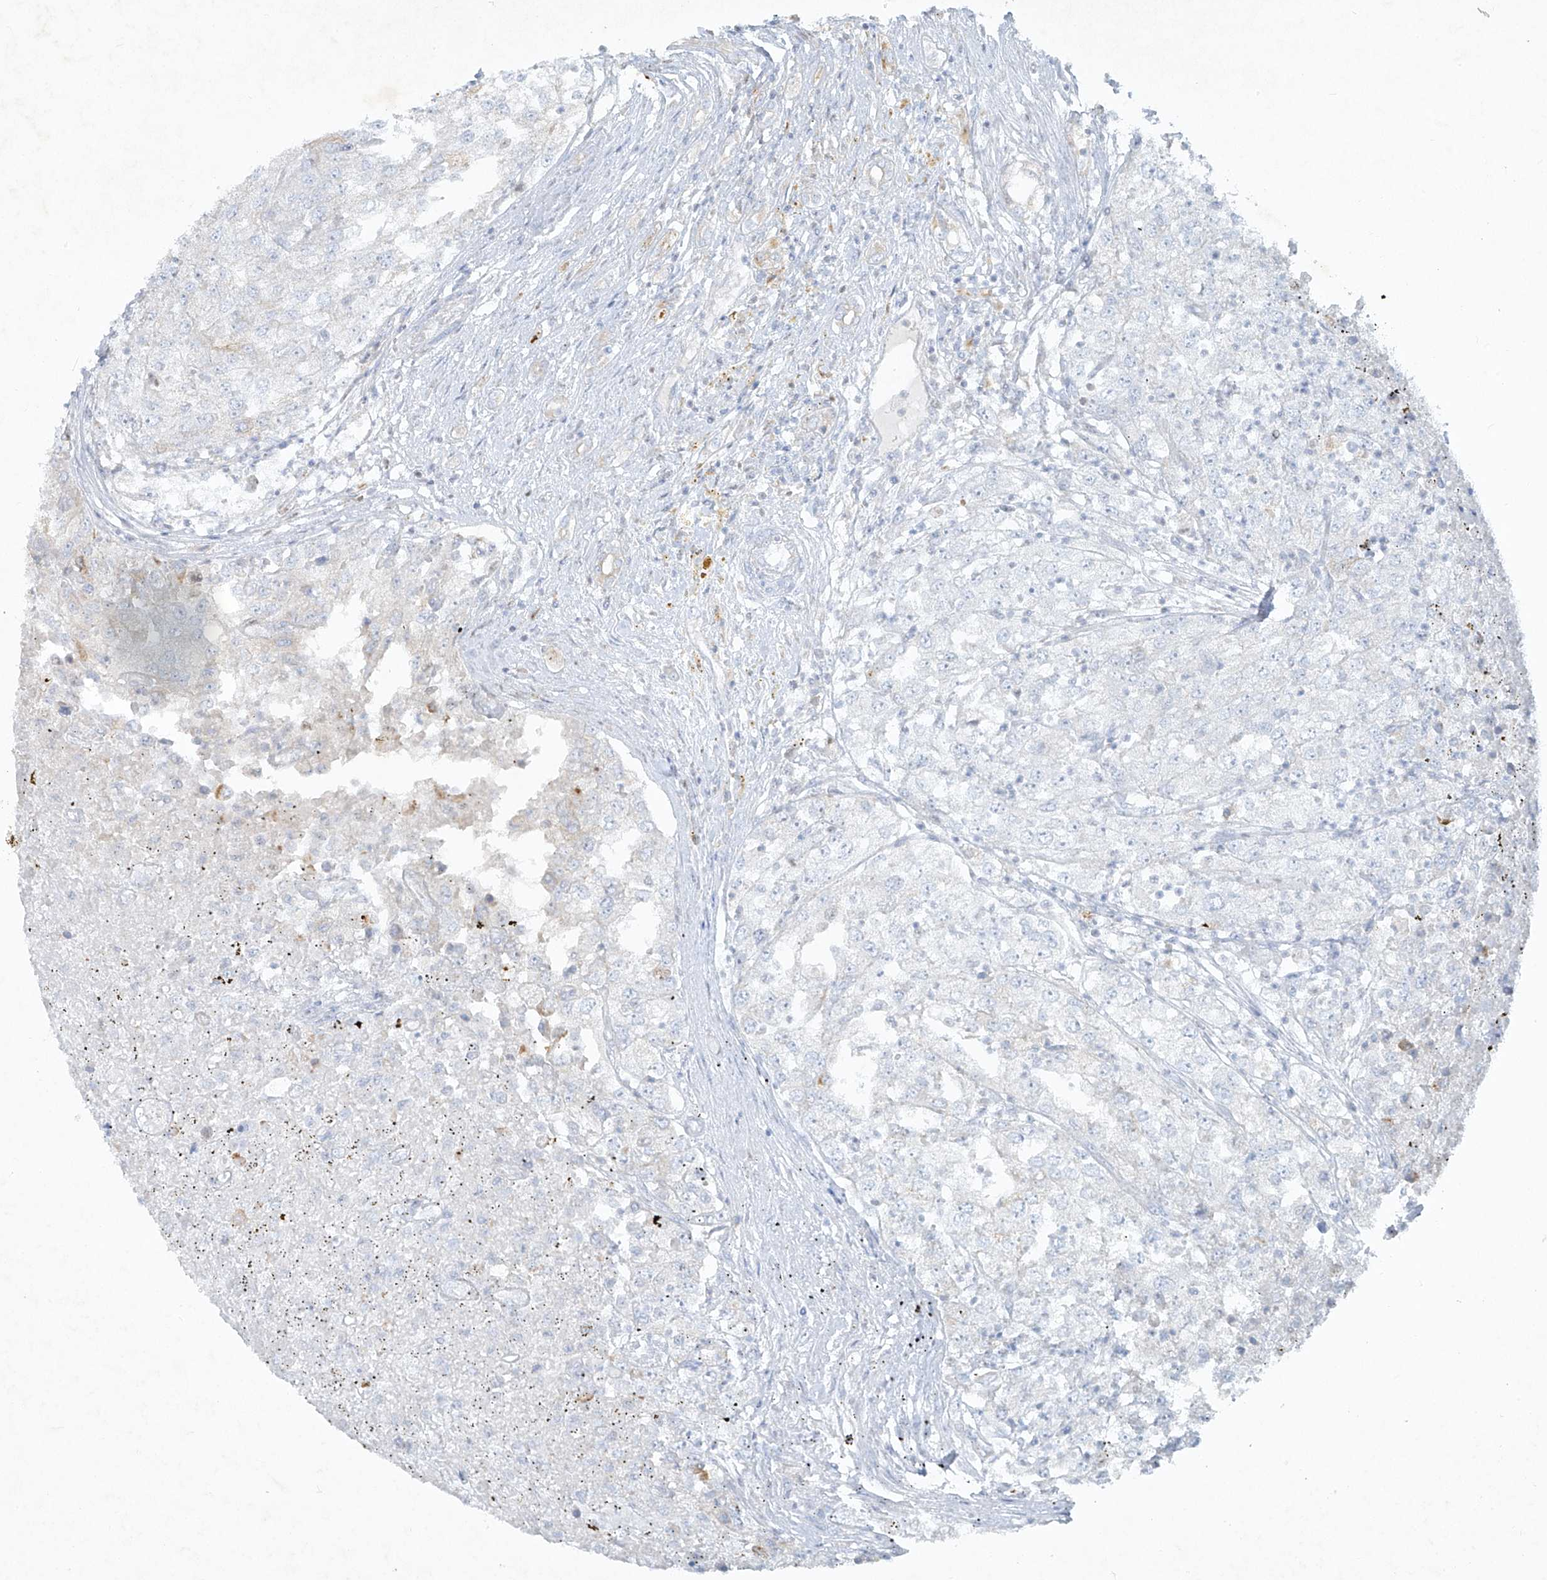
{"staining": {"intensity": "negative", "quantity": "none", "location": "none"}, "tissue": "renal cancer", "cell_type": "Tumor cells", "image_type": "cancer", "snomed": [{"axis": "morphology", "description": "Adenocarcinoma, NOS"}, {"axis": "topography", "description": "Kidney"}], "caption": "Protein analysis of renal cancer shows no significant expression in tumor cells.", "gene": "TUBE1", "patient": {"sex": "female", "age": 54}}